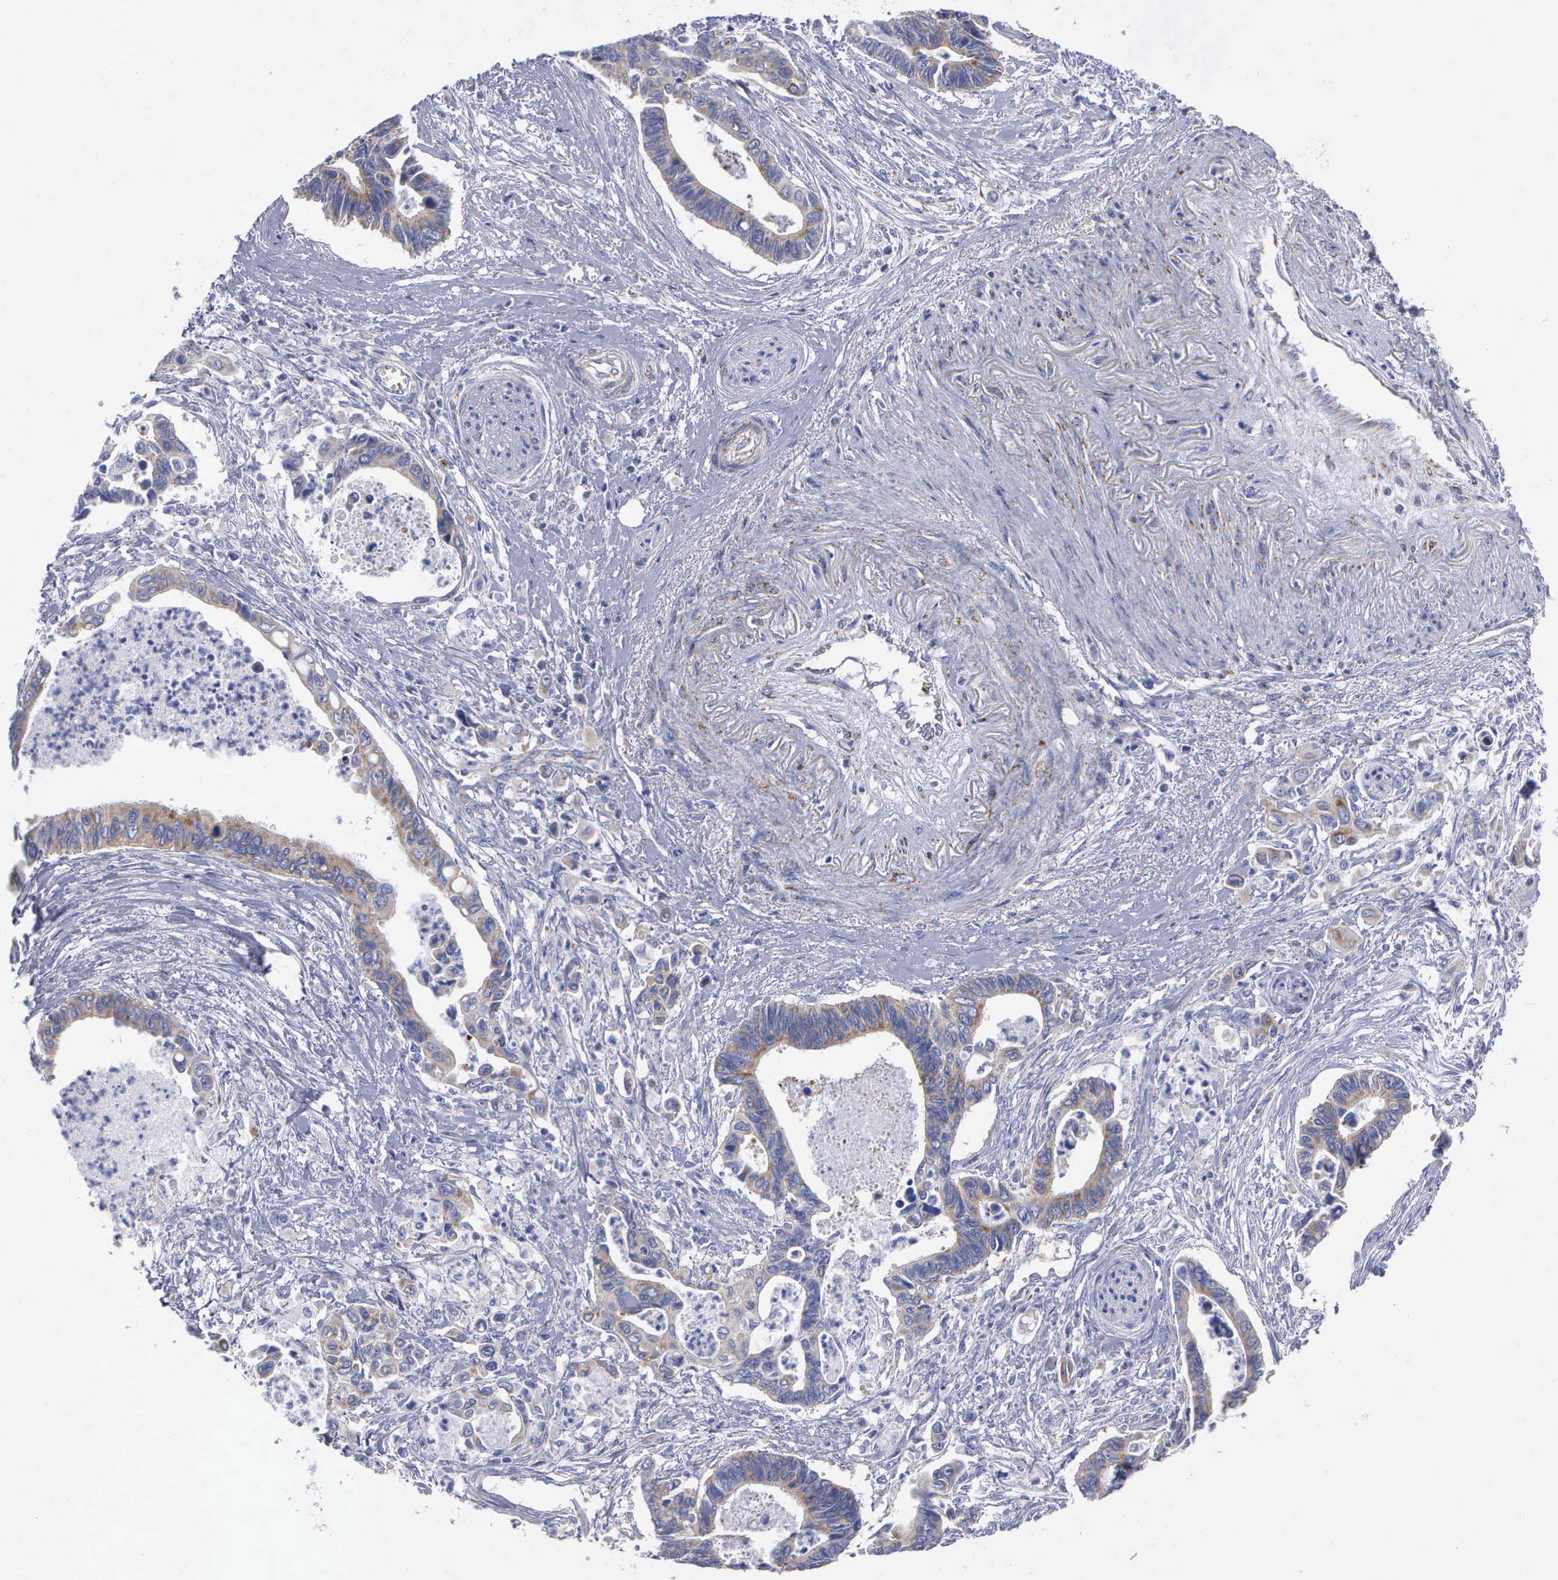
{"staining": {"intensity": "weak", "quantity": "25%-75%", "location": "cytoplasmic/membranous"}, "tissue": "pancreatic cancer", "cell_type": "Tumor cells", "image_type": "cancer", "snomed": [{"axis": "morphology", "description": "Adenocarcinoma, NOS"}, {"axis": "topography", "description": "Pancreas"}], "caption": "This is a histology image of immunohistochemistry staining of pancreatic cancer, which shows weak staining in the cytoplasmic/membranous of tumor cells.", "gene": "APOOL", "patient": {"sex": "female", "age": 70}}